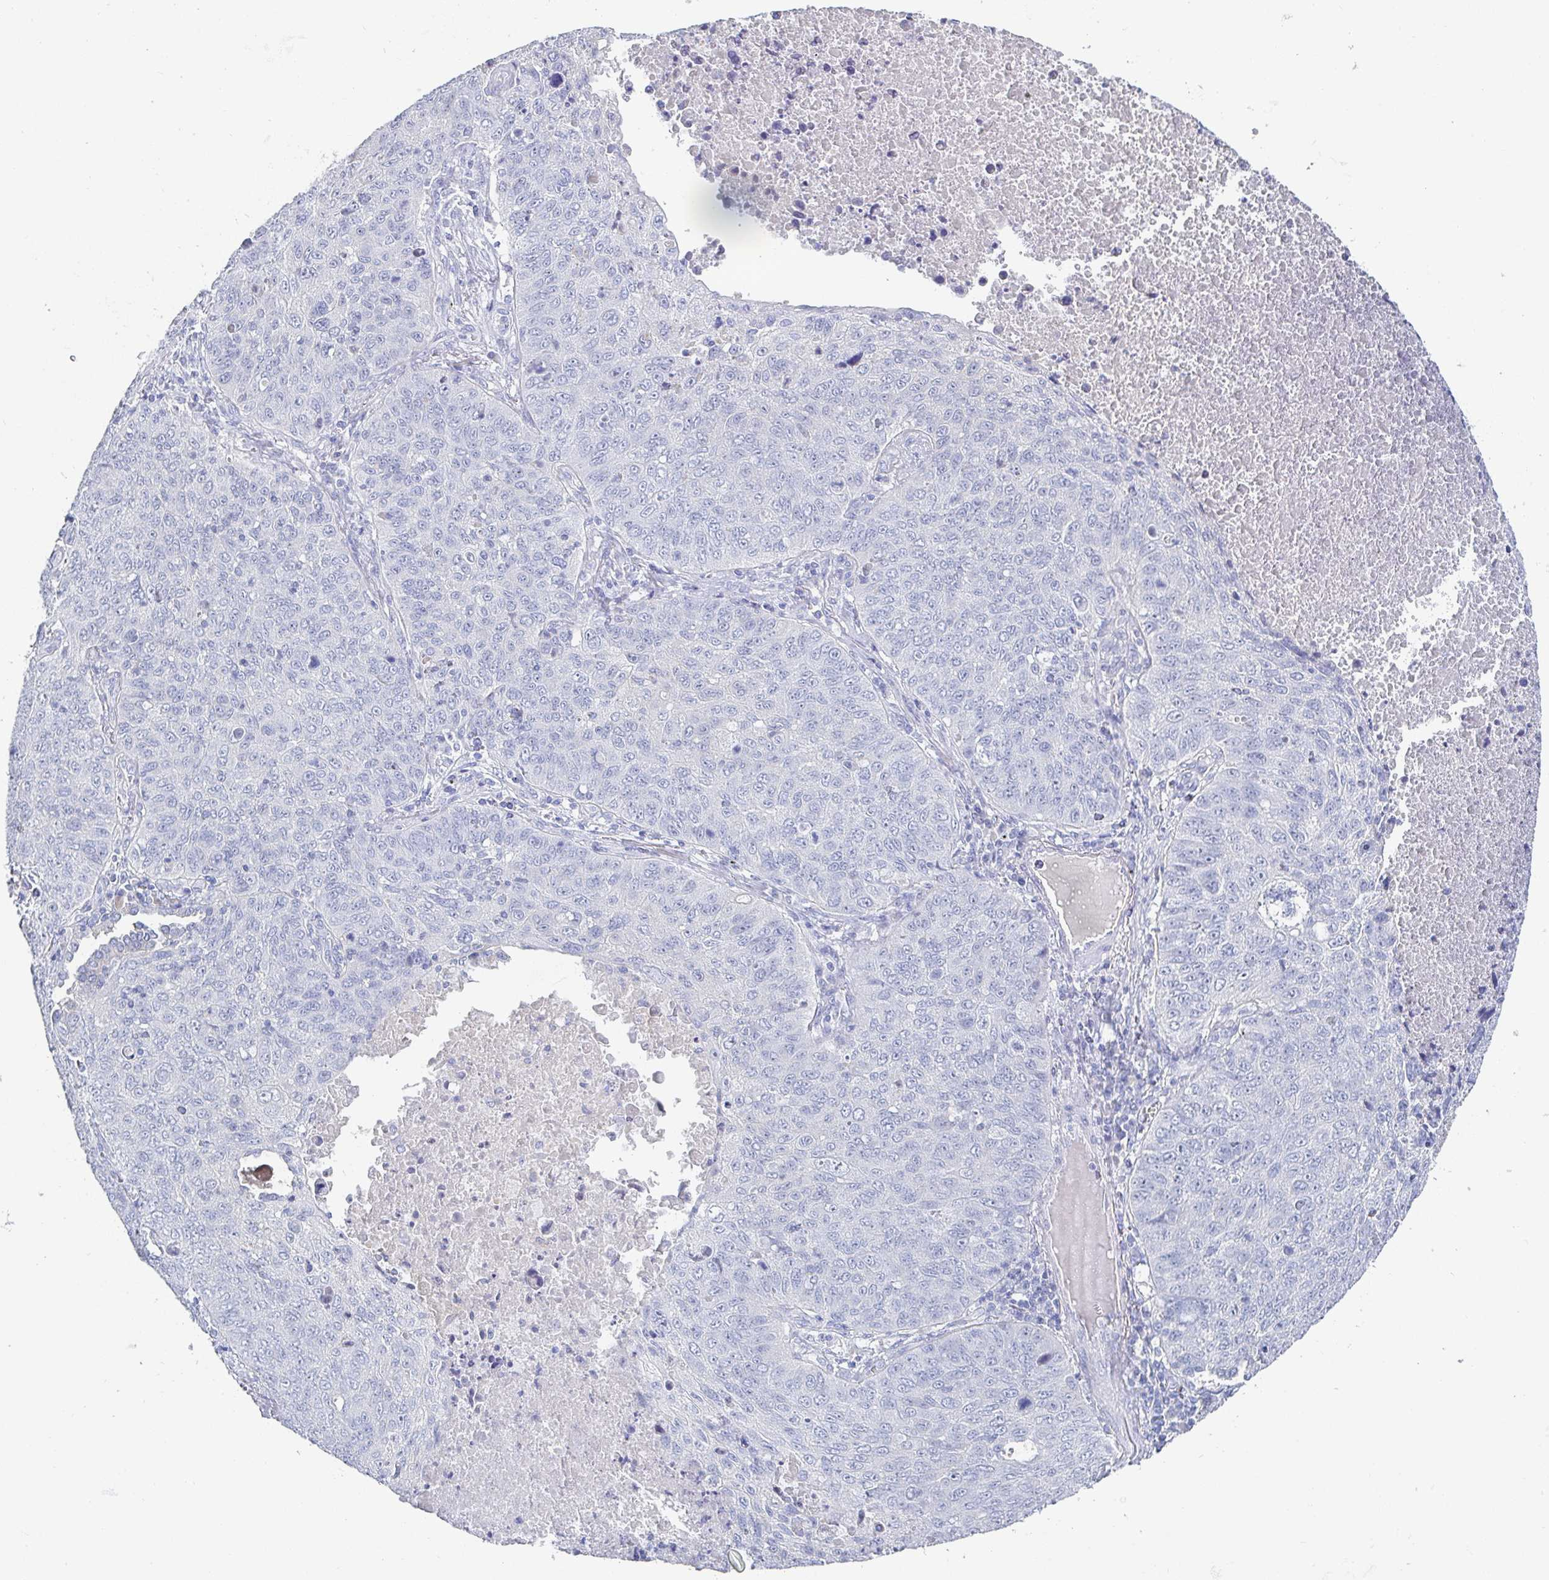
{"staining": {"intensity": "negative", "quantity": "none", "location": "none"}, "tissue": "lung cancer", "cell_type": "Tumor cells", "image_type": "cancer", "snomed": [{"axis": "morphology", "description": "Normal morphology"}, {"axis": "morphology", "description": "Aneuploidy"}, {"axis": "morphology", "description": "Squamous cell carcinoma, NOS"}, {"axis": "topography", "description": "Lymph node"}, {"axis": "topography", "description": "Lung"}], "caption": "This micrograph is of lung cancer stained with immunohistochemistry to label a protein in brown with the nuclei are counter-stained blue. There is no expression in tumor cells.", "gene": "ZNF430", "patient": {"sex": "female", "age": 76}}